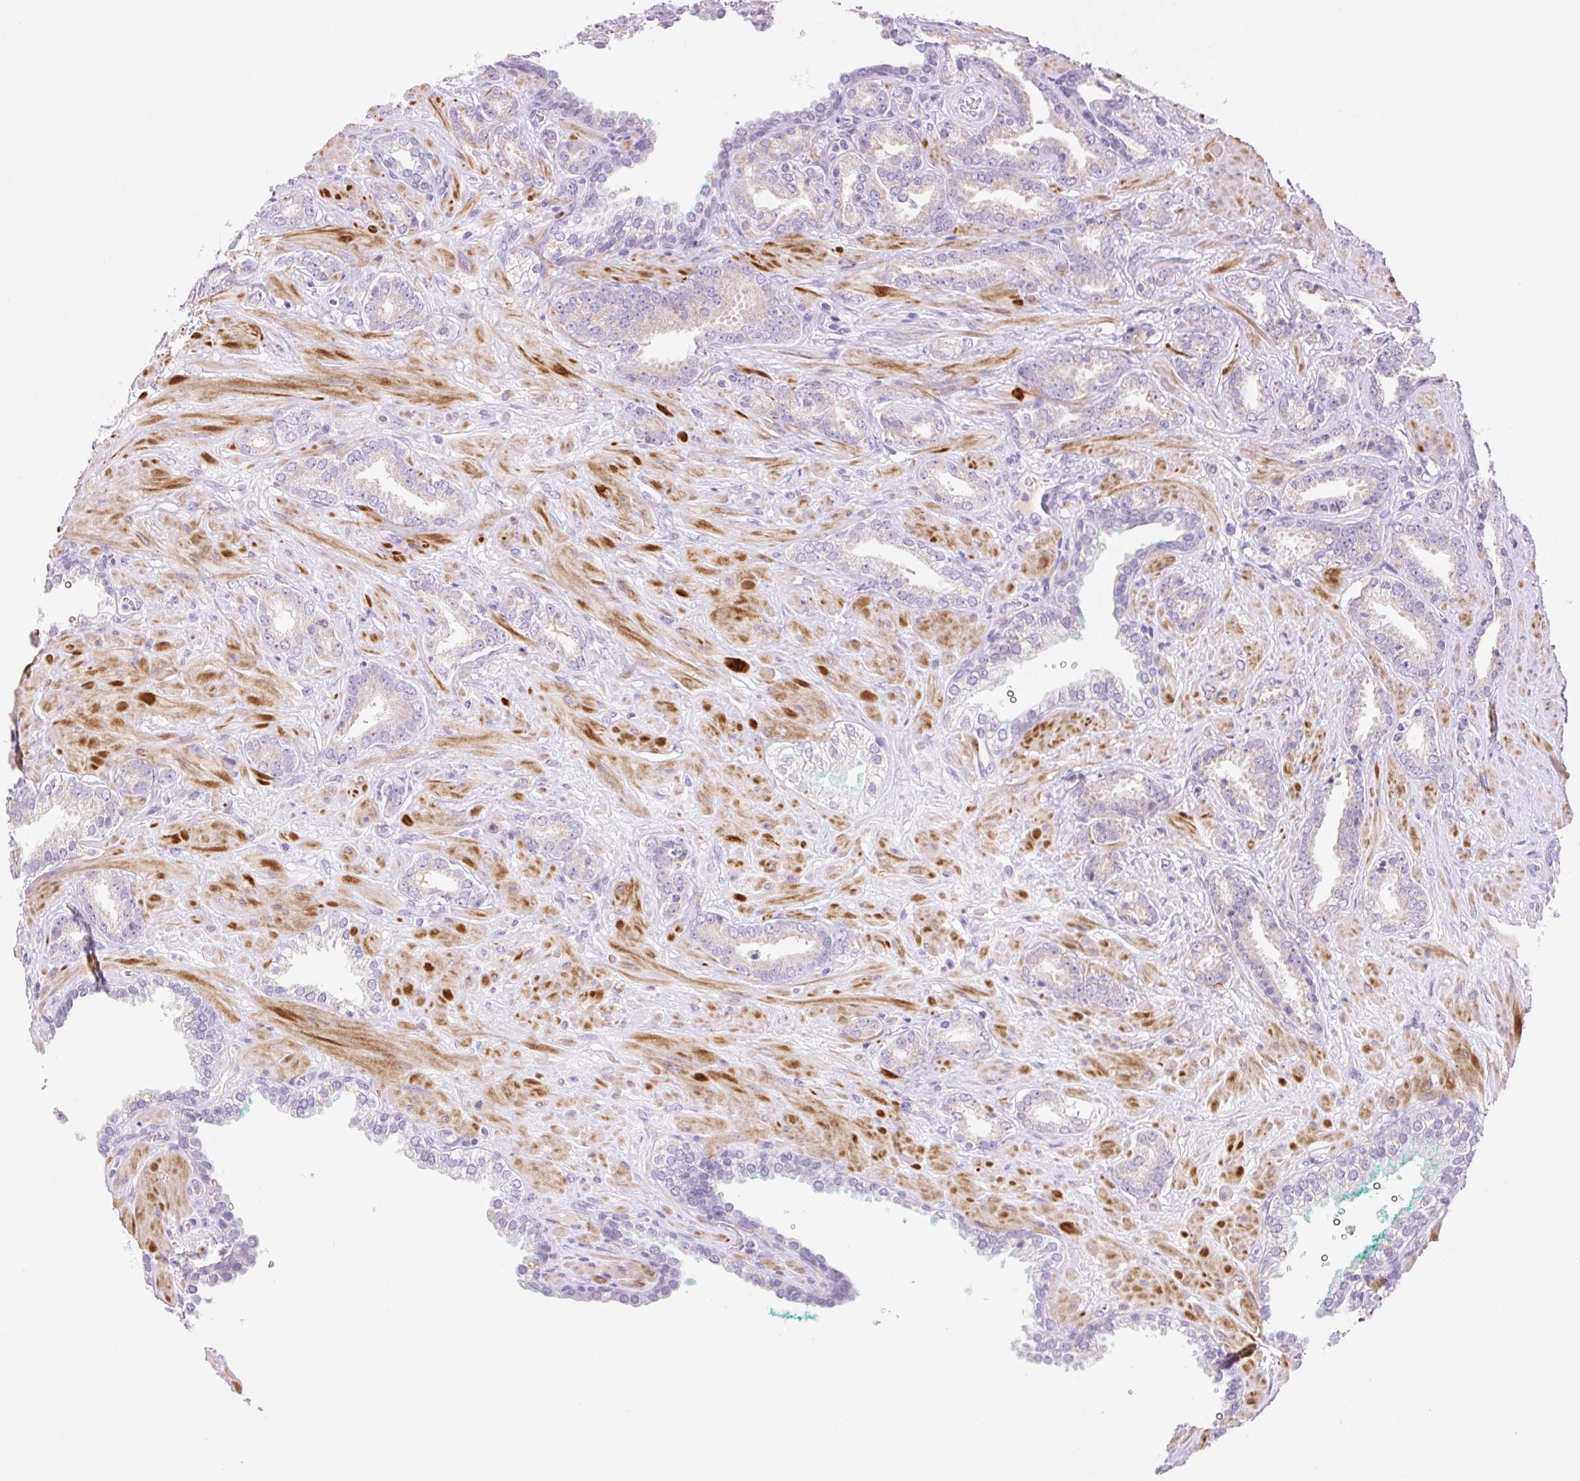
{"staining": {"intensity": "negative", "quantity": "none", "location": "none"}, "tissue": "prostate cancer", "cell_type": "Tumor cells", "image_type": "cancer", "snomed": [{"axis": "morphology", "description": "Adenocarcinoma, High grade"}, {"axis": "topography", "description": "Prostate"}], "caption": "Tumor cells show no significant expression in prostate cancer (high-grade adenocarcinoma).", "gene": "ARHGAP11B", "patient": {"sex": "male", "age": 56}}